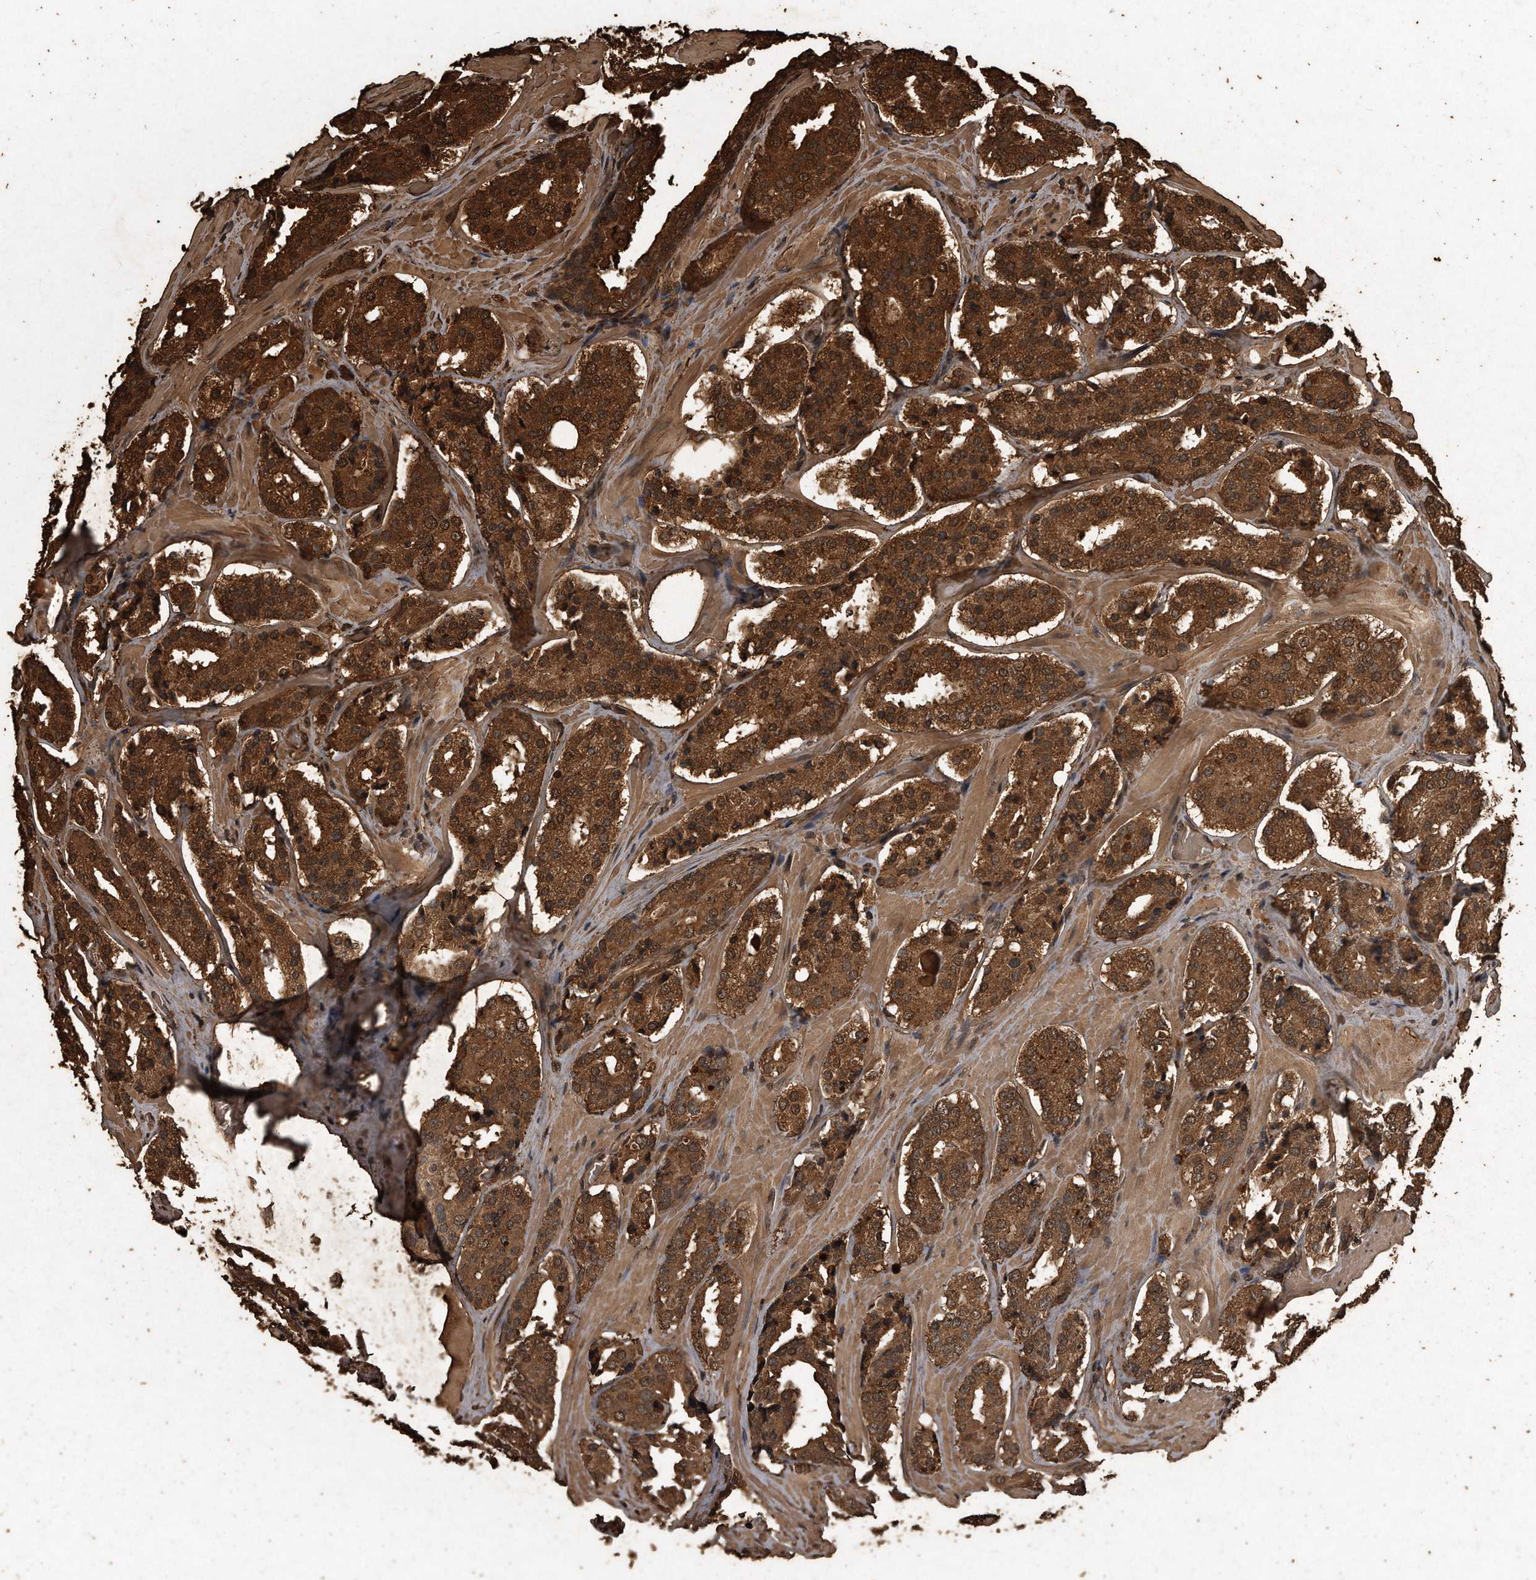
{"staining": {"intensity": "strong", "quantity": ">75%", "location": "cytoplasmic/membranous"}, "tissue": "prostate cancer", "cell_type": "Tumor cells", "image_type": "cancer", "snomed": [{"axis": "morphology", "description": "Adenocarcinoma, High grade"}, {"axis": "topography", "description": "Prostate"}], "caption": "This image shows immunohistochemistry staining of prostate cancer (adenocarcinoma (high-grade)), with high strong cytoplasmic/membranous expression in about >75% of tumor cells.", "gene": "CFLAR", "patient": {"sex": "male", "age": 60}}